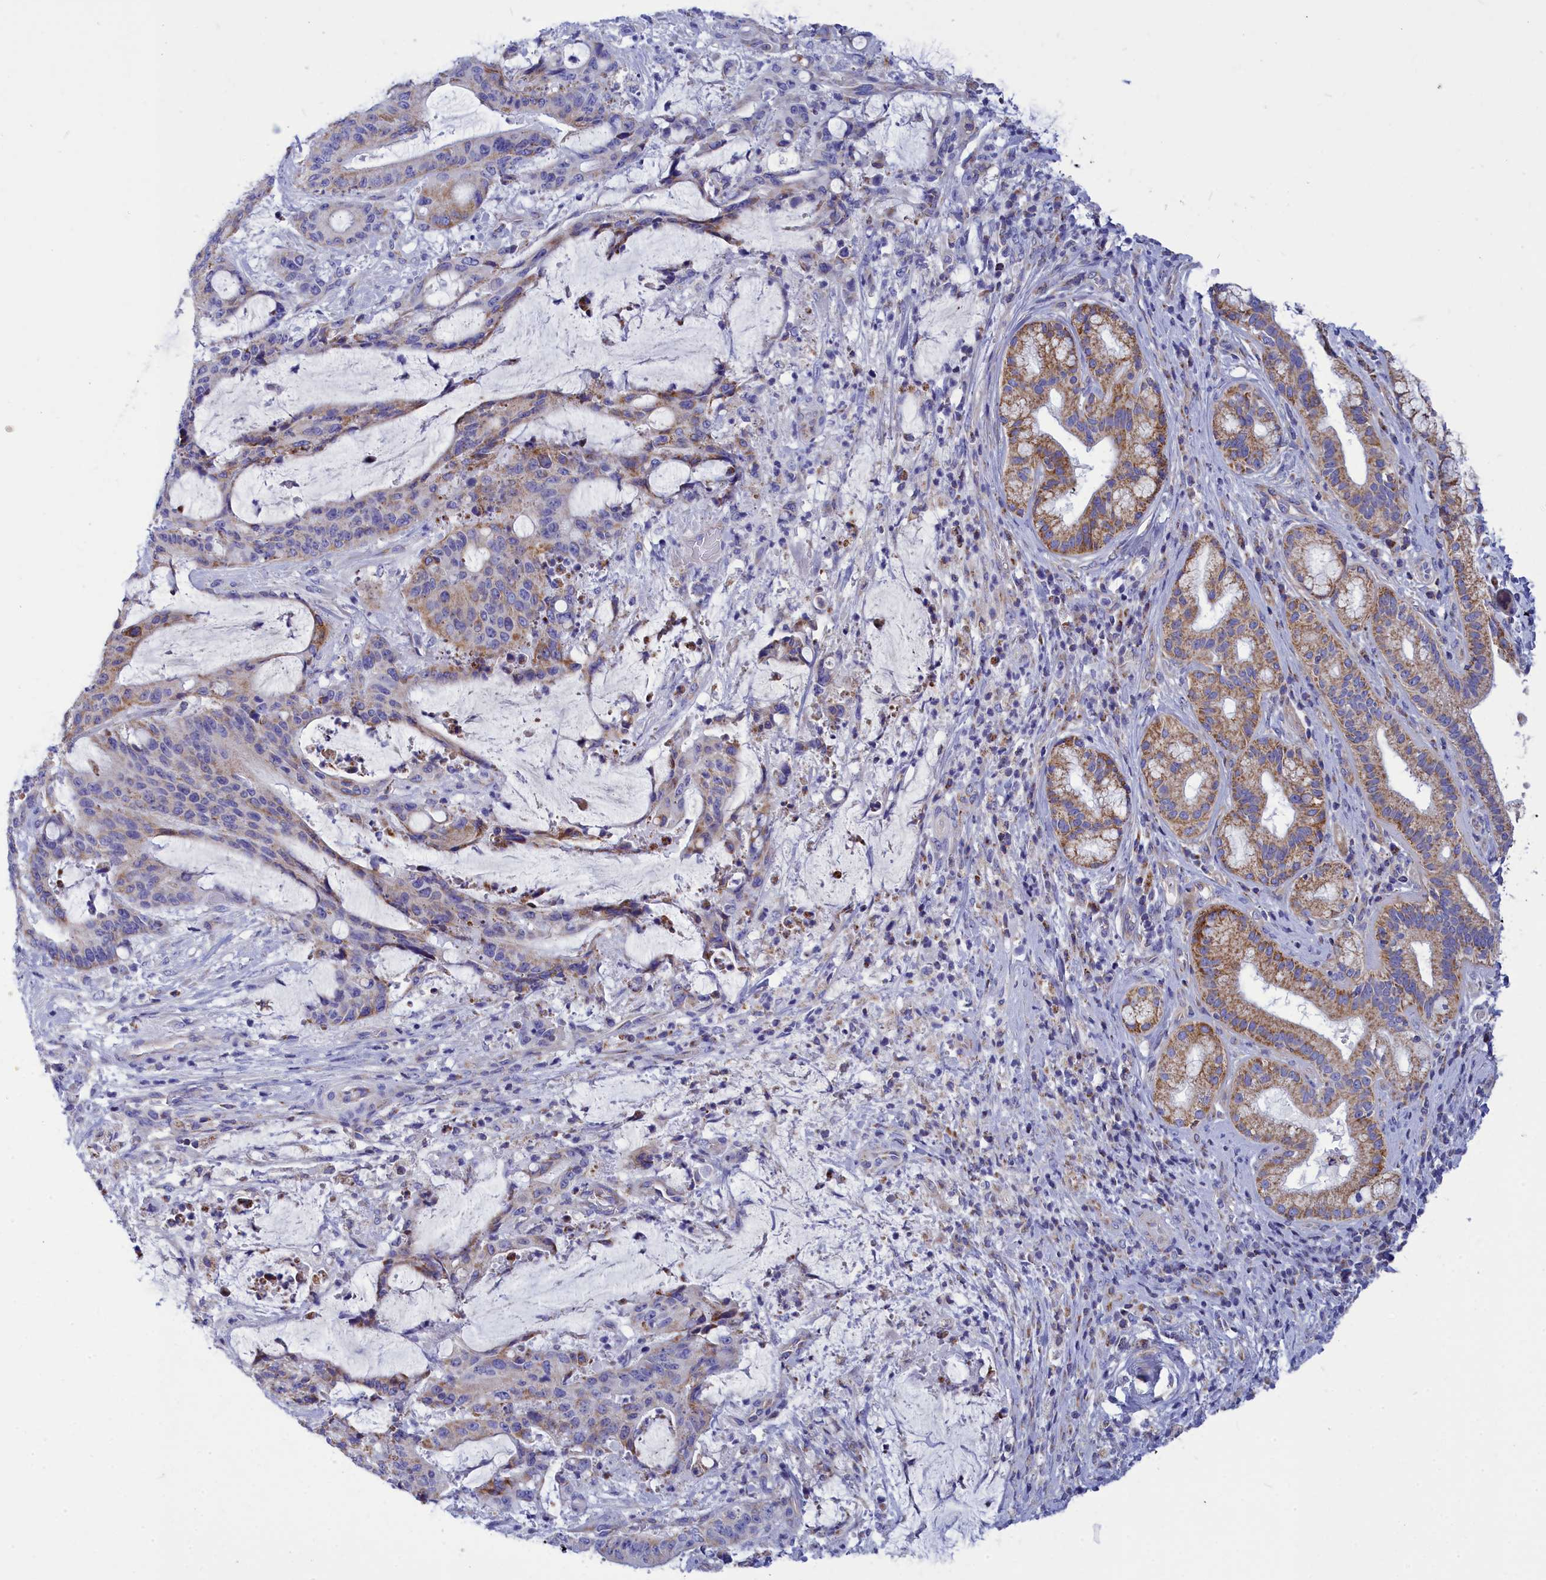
{"staining": {"intensity": "moderate", "quantity": "25%-75%", "location": "cytoplasmic/membranous"}, "tissue": "liver cancer", "cell_type": "Tumor cells", "image_type": "cancer", "snomed": [{"axis": "morphology", "description": "Normal tissue, NOS"}, {"axis": "morphology", "description": "Cholangiocarcinoma"}, {"axis": "topography", "description": "Liver"}, {"axis": "topography", "description": "Peripheral nerve tissue"}], "caption": "Liver cancer stained for a protein (brown) demonstrates moderate cytoplasmic/membranous positive staining in approximately 25%-75% of tumor cells.", "gene": "CCRL2", "patient": {"sex": "female", "age": 73}}